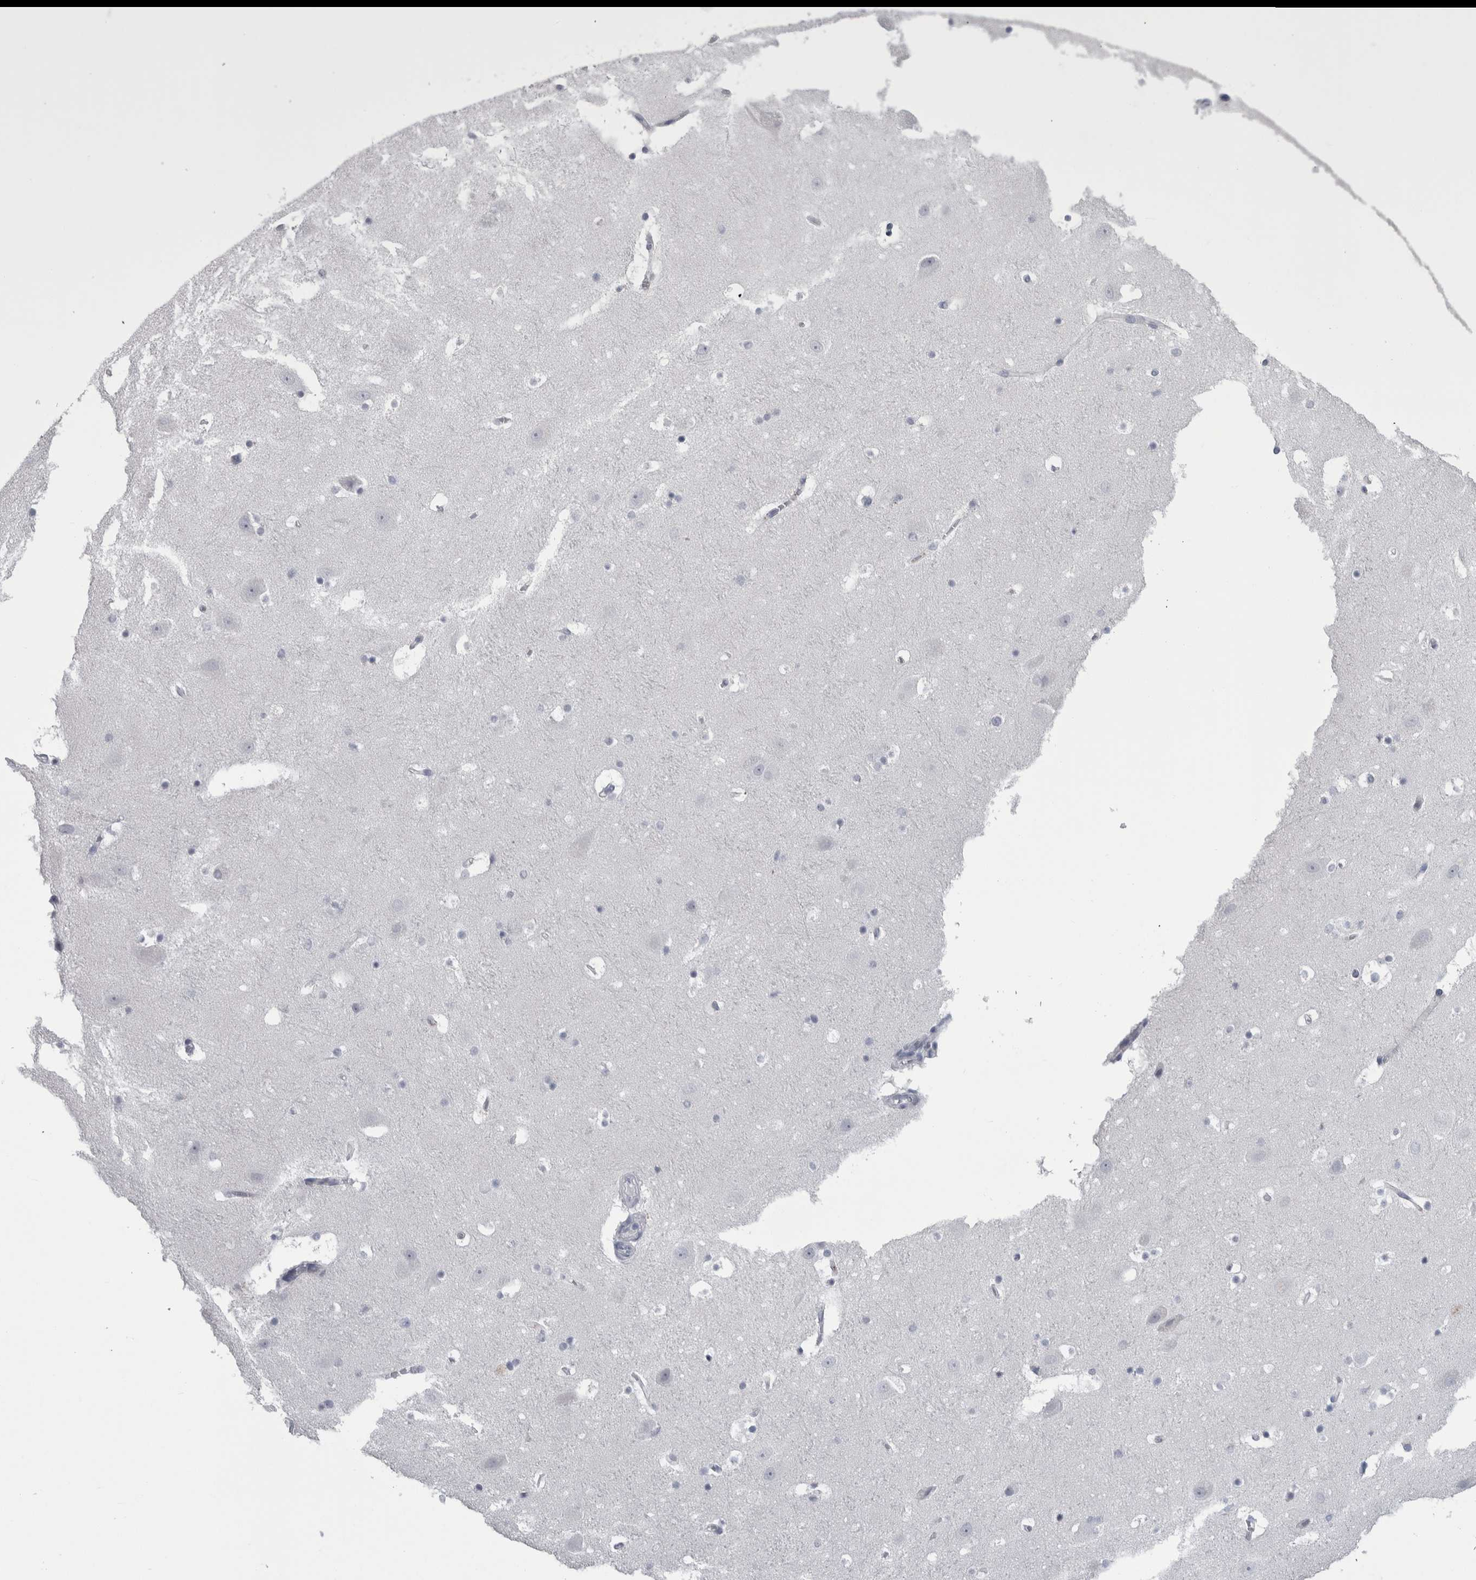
{"staining": {"intensity": "negative", "quantity": "none", "location": "none"}, "tissue": "hippocampus", "cell_type": "Glial cells", "image_type": "normal", "snomed": [{"axis": "morphology", "description": "Normal tissue, NOS"}, {"axis": "topography", "description": "Hippocampus"}], "caption": "High power microscopy photomicrograph of an immunohistochemistry (IHC) image of normal hippocampus, revealing no significant positivity in glial cells.", "gene": "ALDH8A1", "patient": {"sex": "male", "age": 45}}